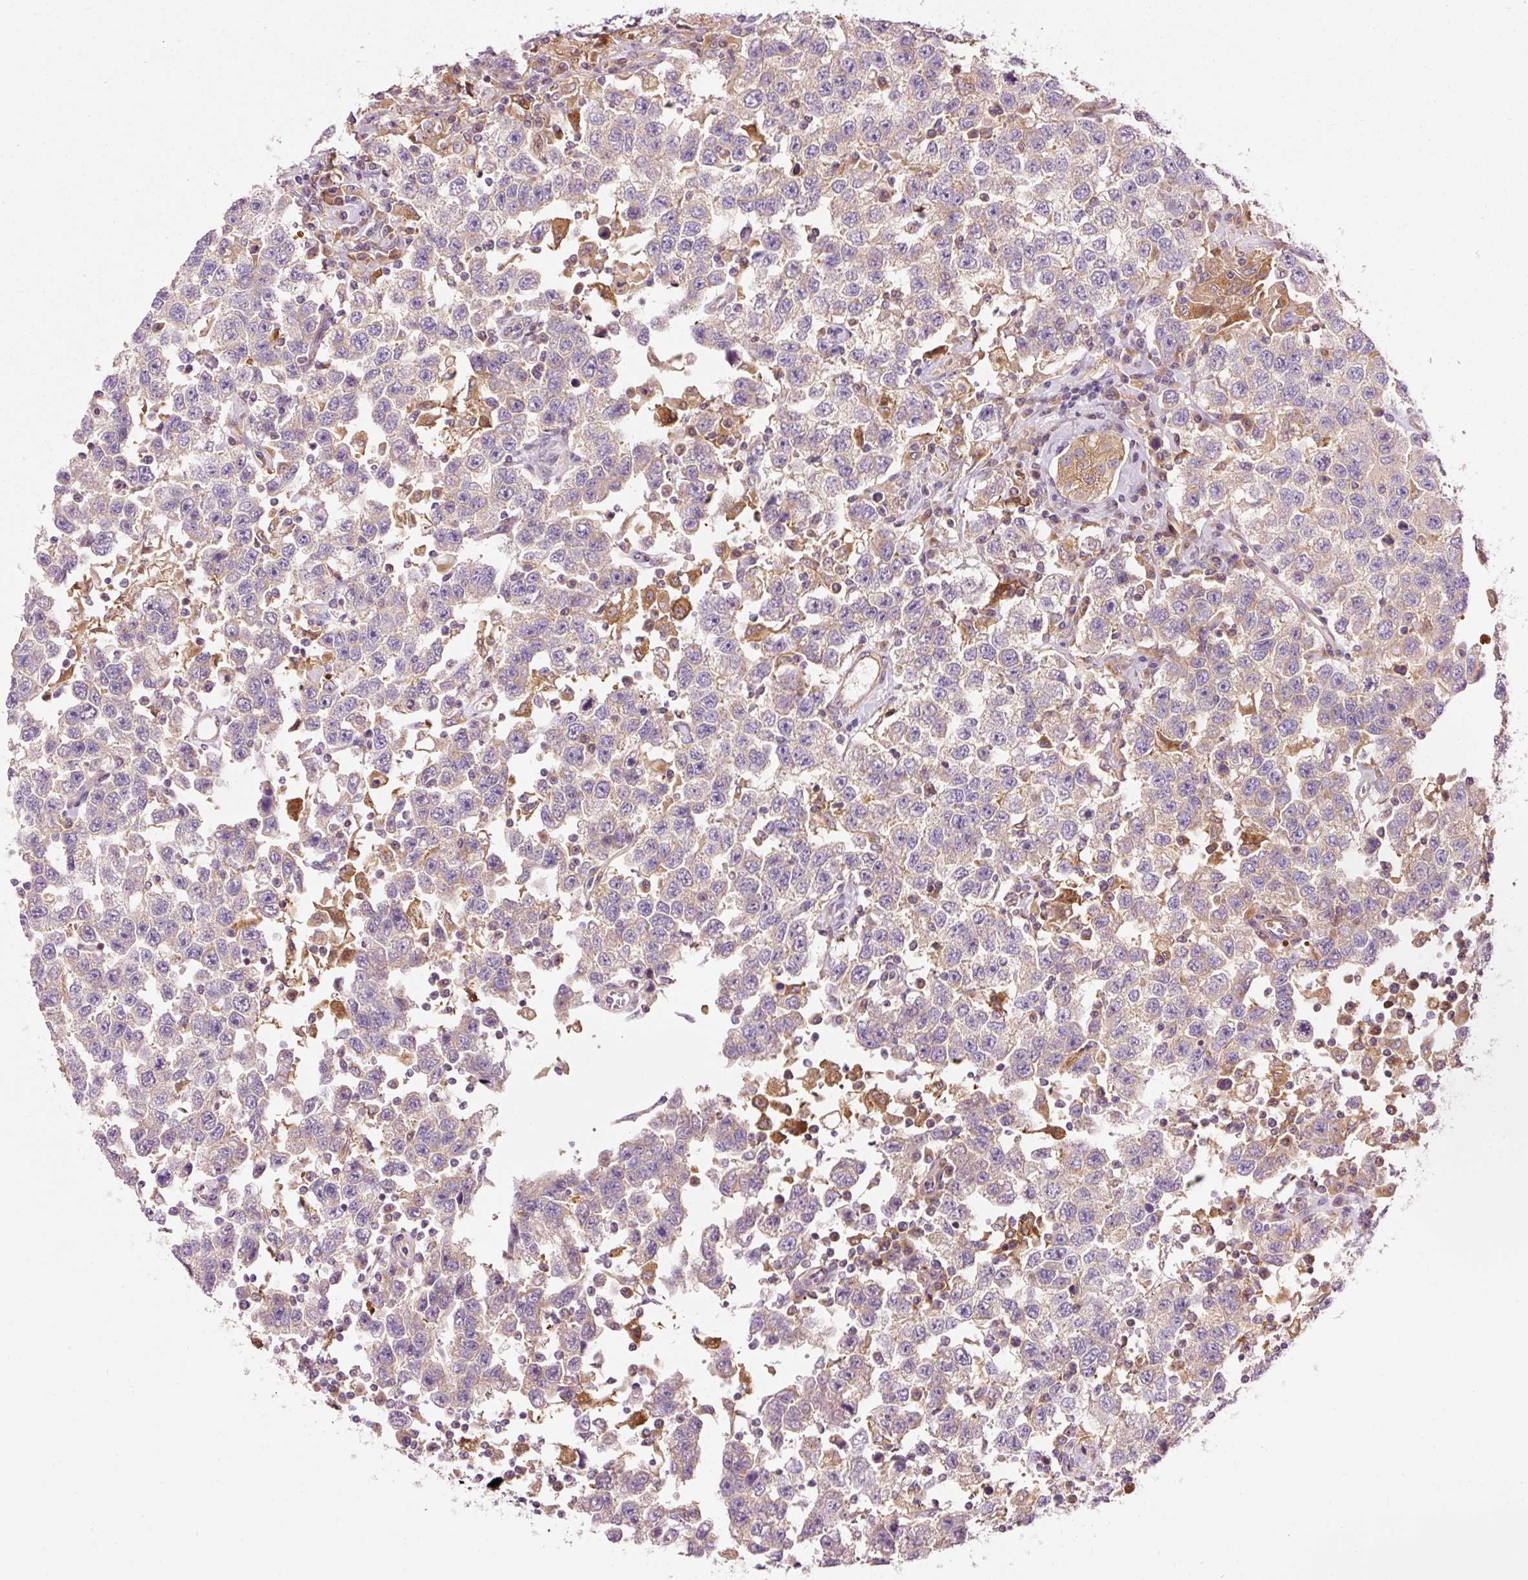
{"staining": {"intensity": "negative", "quantity": "none", "location": "none"}, "tissue": "testis cancer", "cell_type": "Tumor cells", "image_type": "cancer", "snomed": [{"axis": "morphology", "description": "Seminoma, NOS"}, {"axis": "topography", "description": "Testis"}], "caption": "Protein analysis of testis cancer displays no significant staining in tumor cells. Brightfield microscopy of immunohistochemistry stained with DAB (3,3'-diaminobenzidine) (brown) and hematoxylin (blue), captured at high magnification.", "gene": "NAPA", "patient": {"sex": "male", "age": 41}}